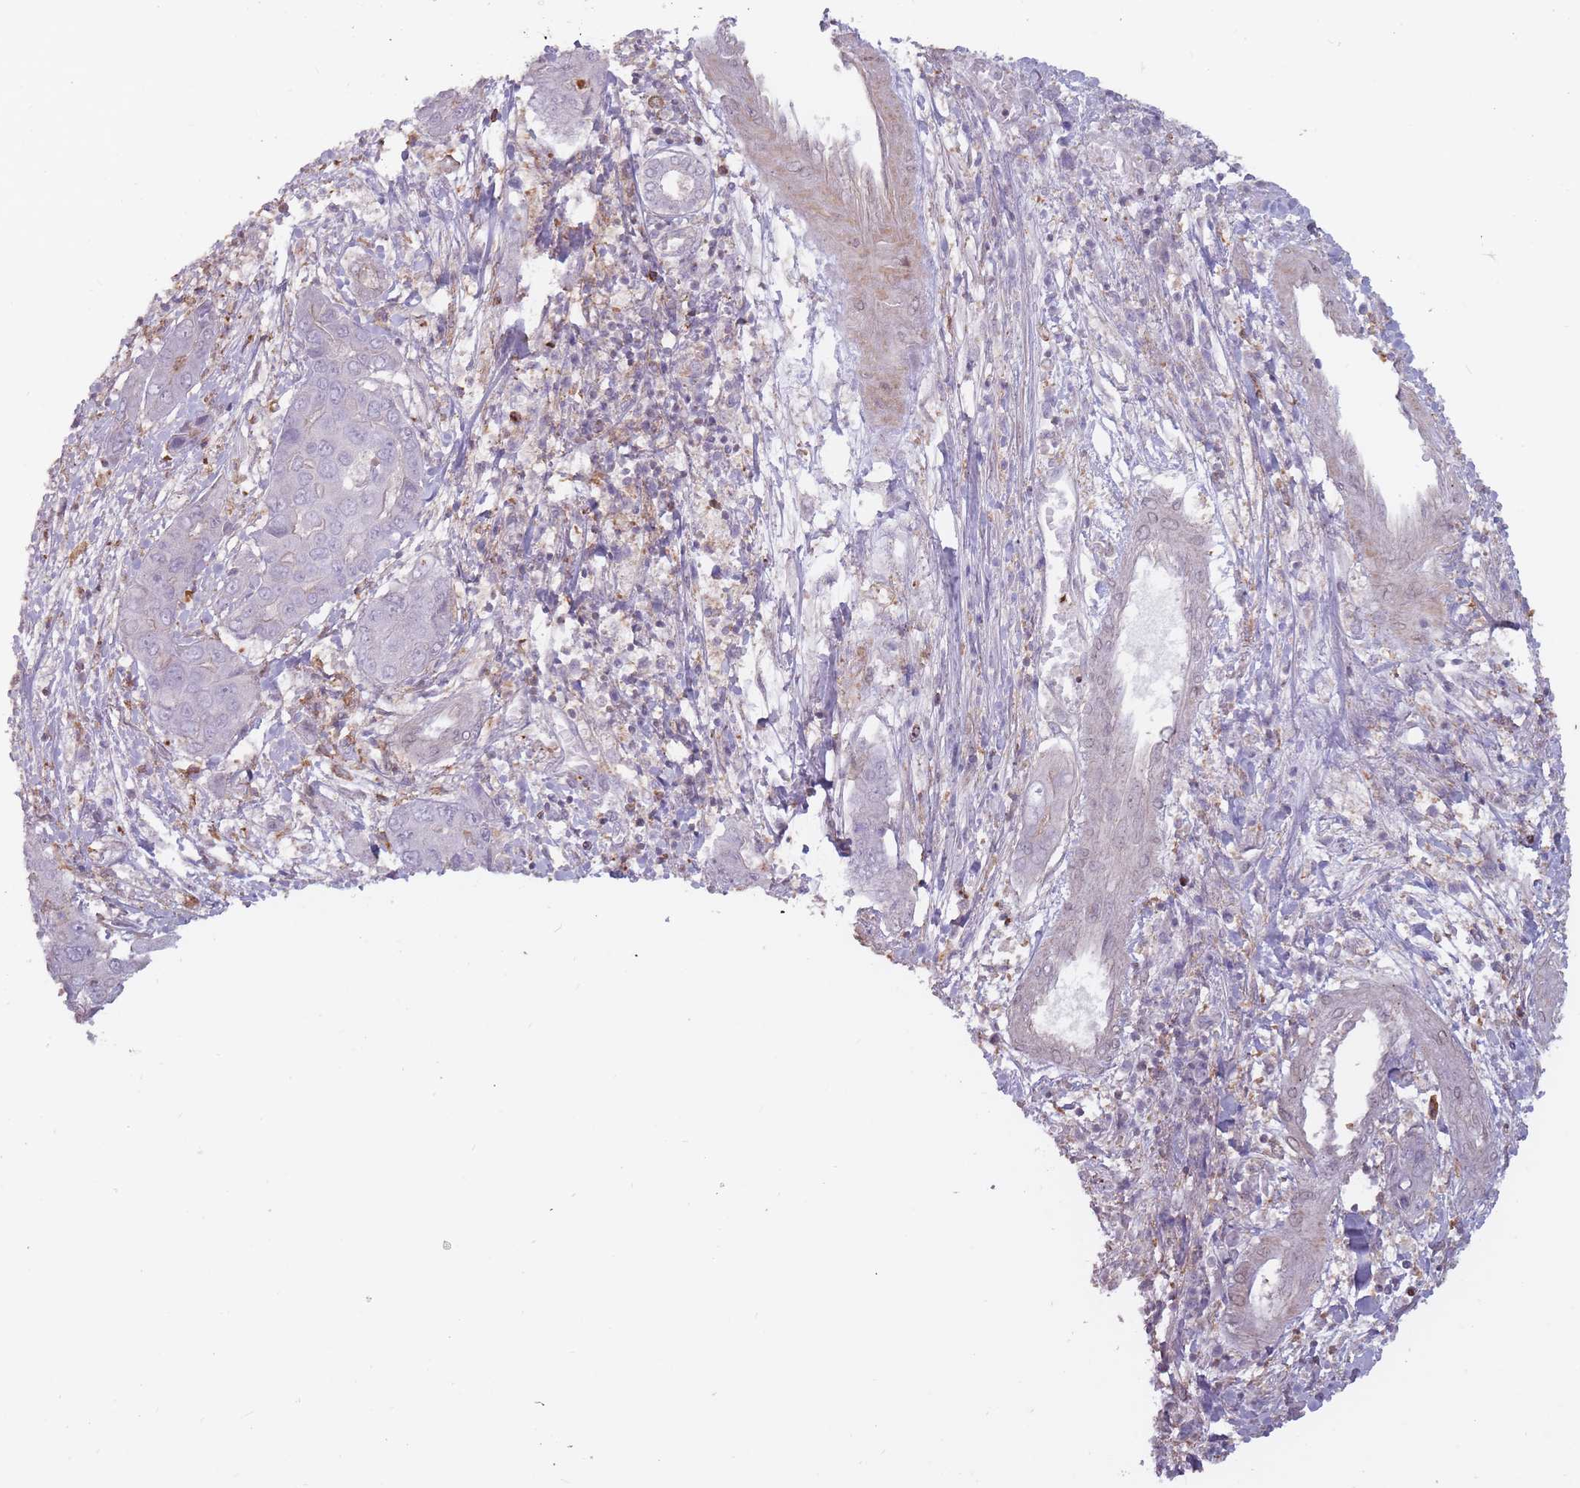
{"staining": {"intensity": "negative", "quantity": "none", "location": "none"}, "tissue": "liver cancer", "cell_type": "Tumor cells", "image_type": "cancer", "snomed": [{"axis": "morphology", "description": "Cholangiocarcinoma"}, {"axis": "topography", "description": "Liver"}], "caption": "The photomicrograph shows no significant expression in tumor cells of cholangiocarcinoma (liver).", "gene": "TET3", "patient": {"sex": "male", "age": 67}}